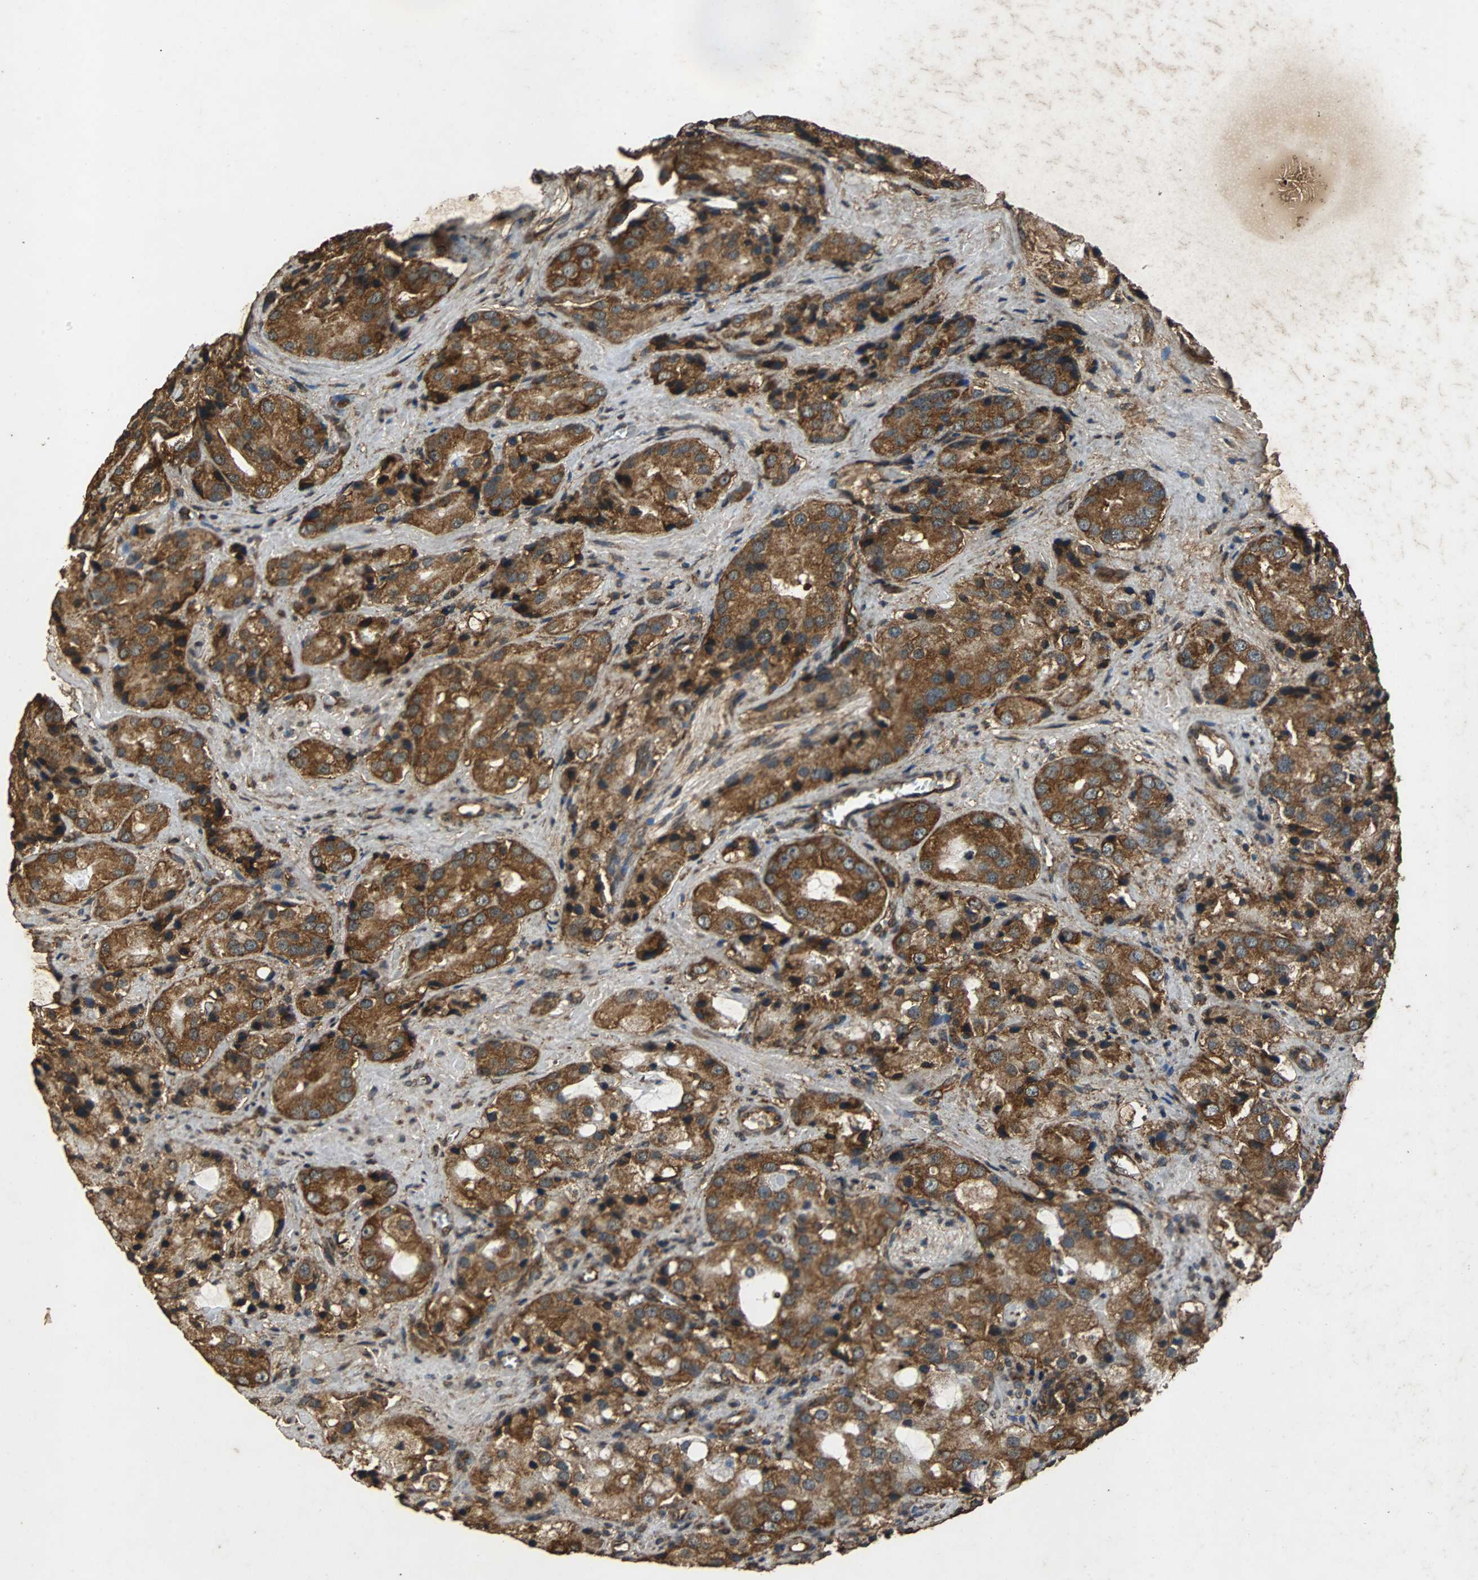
{"staining": {"intensity": "strong", "quantity": ">75%", "location": "cytoplasmic/membranous"}, "tissue": "prostate cancer", "cell_type": "Tumor cells", "image_type": "cancer", "snomed": [{"axis": "morphology", "description": "Adenocarcinoma, High grade"}, {"axis": "topography", "description": "Prostate"}], "caption": "An image of human prostate adenocarcinoma (high-grade) stained for a protein displays strong cytoplasmic/membranous brown staining in tumor cells.", "gene": "NAA10", "patient": {"sex": "male", "age": 70}}